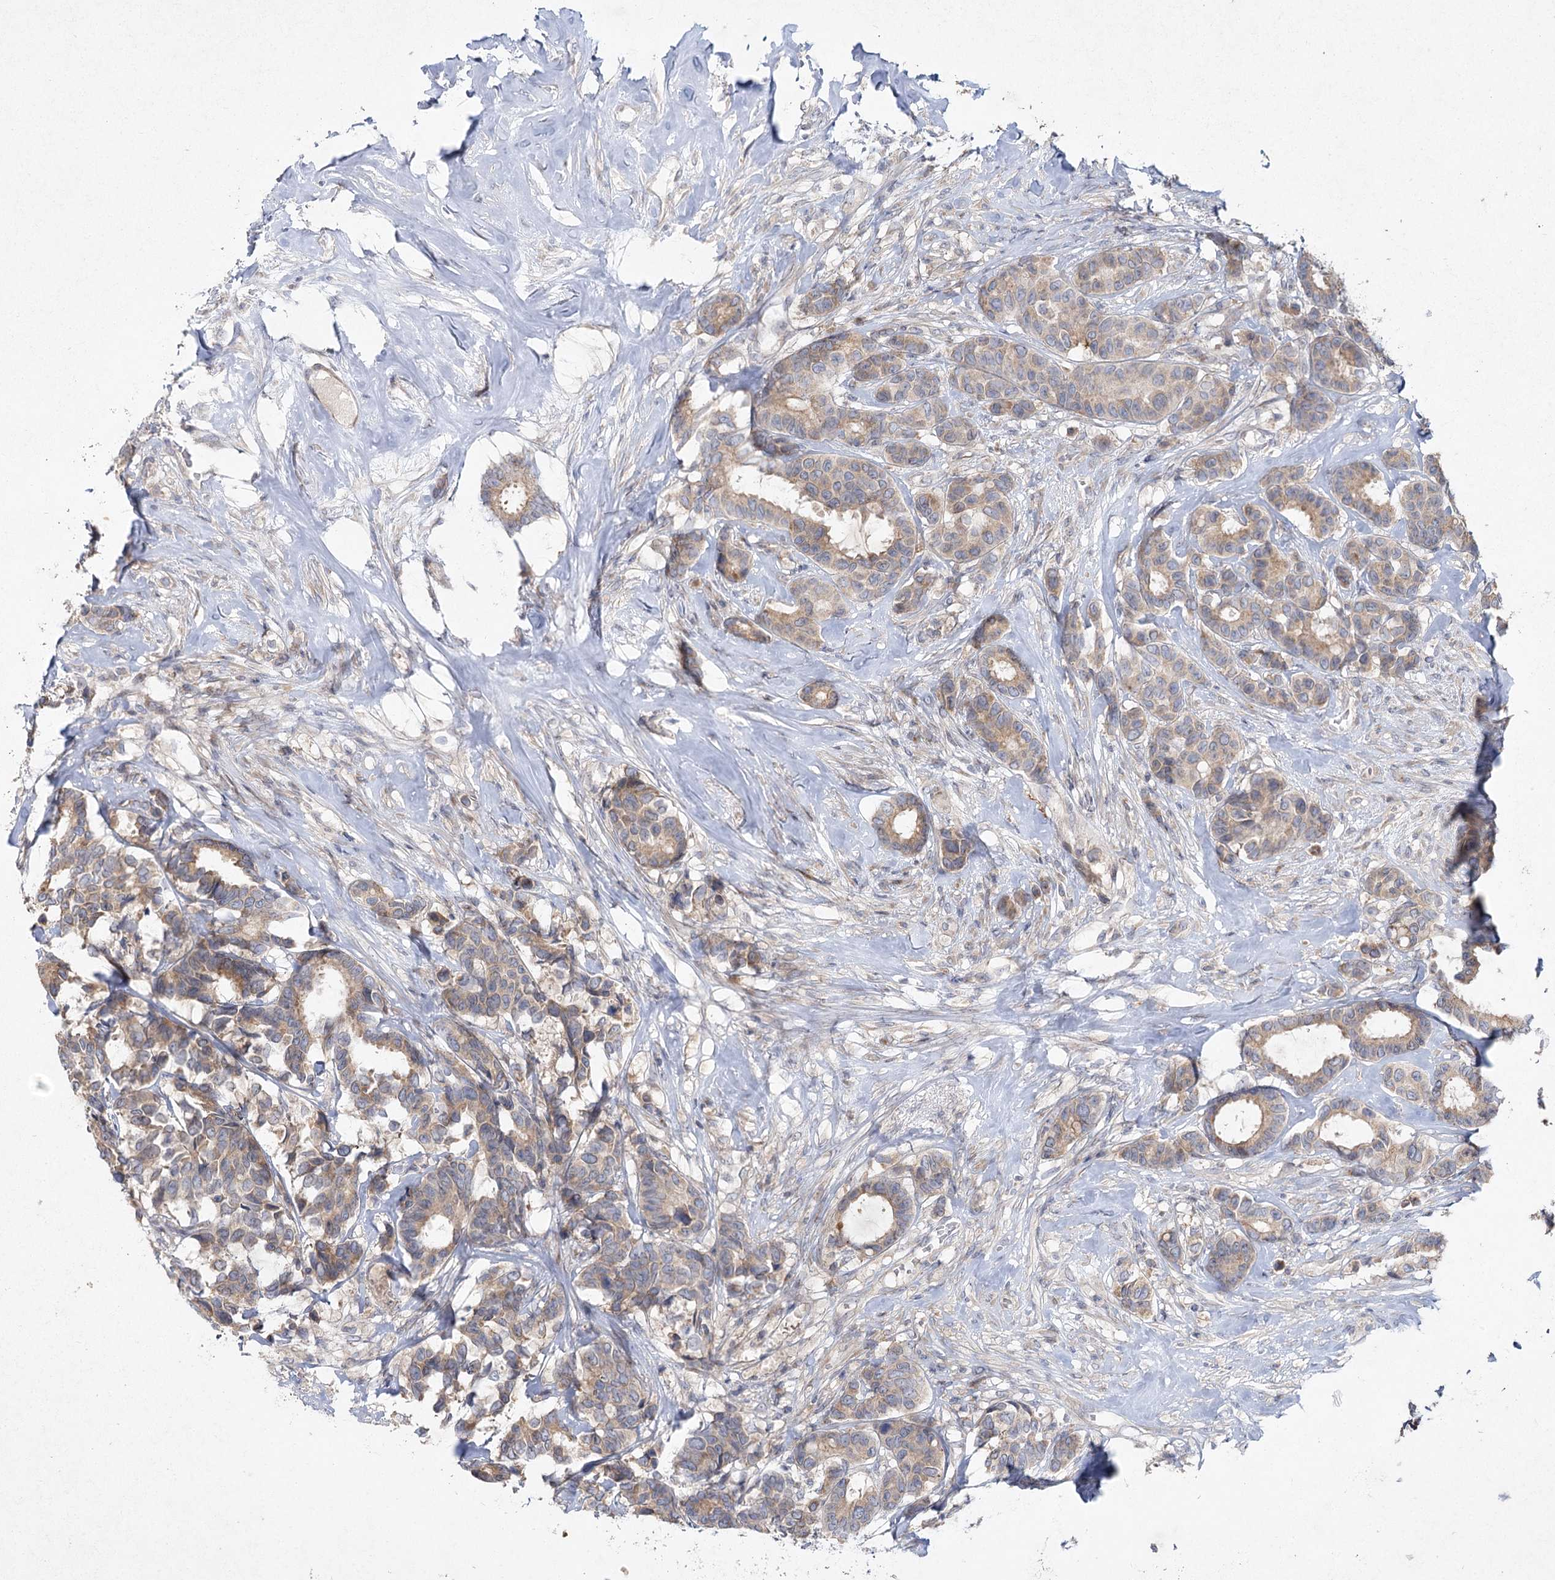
{"staining": {"intensity": "moderate", "quantity": ">75%", "location": "cytoplasmic/membranous"}, "tissue": "breast cancer", "cell_type": "Tumor cells", "image_type": "cancer", "snomed": [{"axis": "morphology", "description": "Duct carcinoma"}, {"axis": "topography", "description": "Breast"}], "caption": "IHC image of neoplastic tissue: breast cancer (infiltrating ductal carcinoma) stained using immunohistochemistry (IHC) reveals medium levels of moderate protein expression localized specifically in the cytoplasmic/membranous of tumor cells, appearing as a cytoplasmic/membranous brown color.", "gene": "SH3BP5L", "patient": {"sex": "female", "age": 87}}